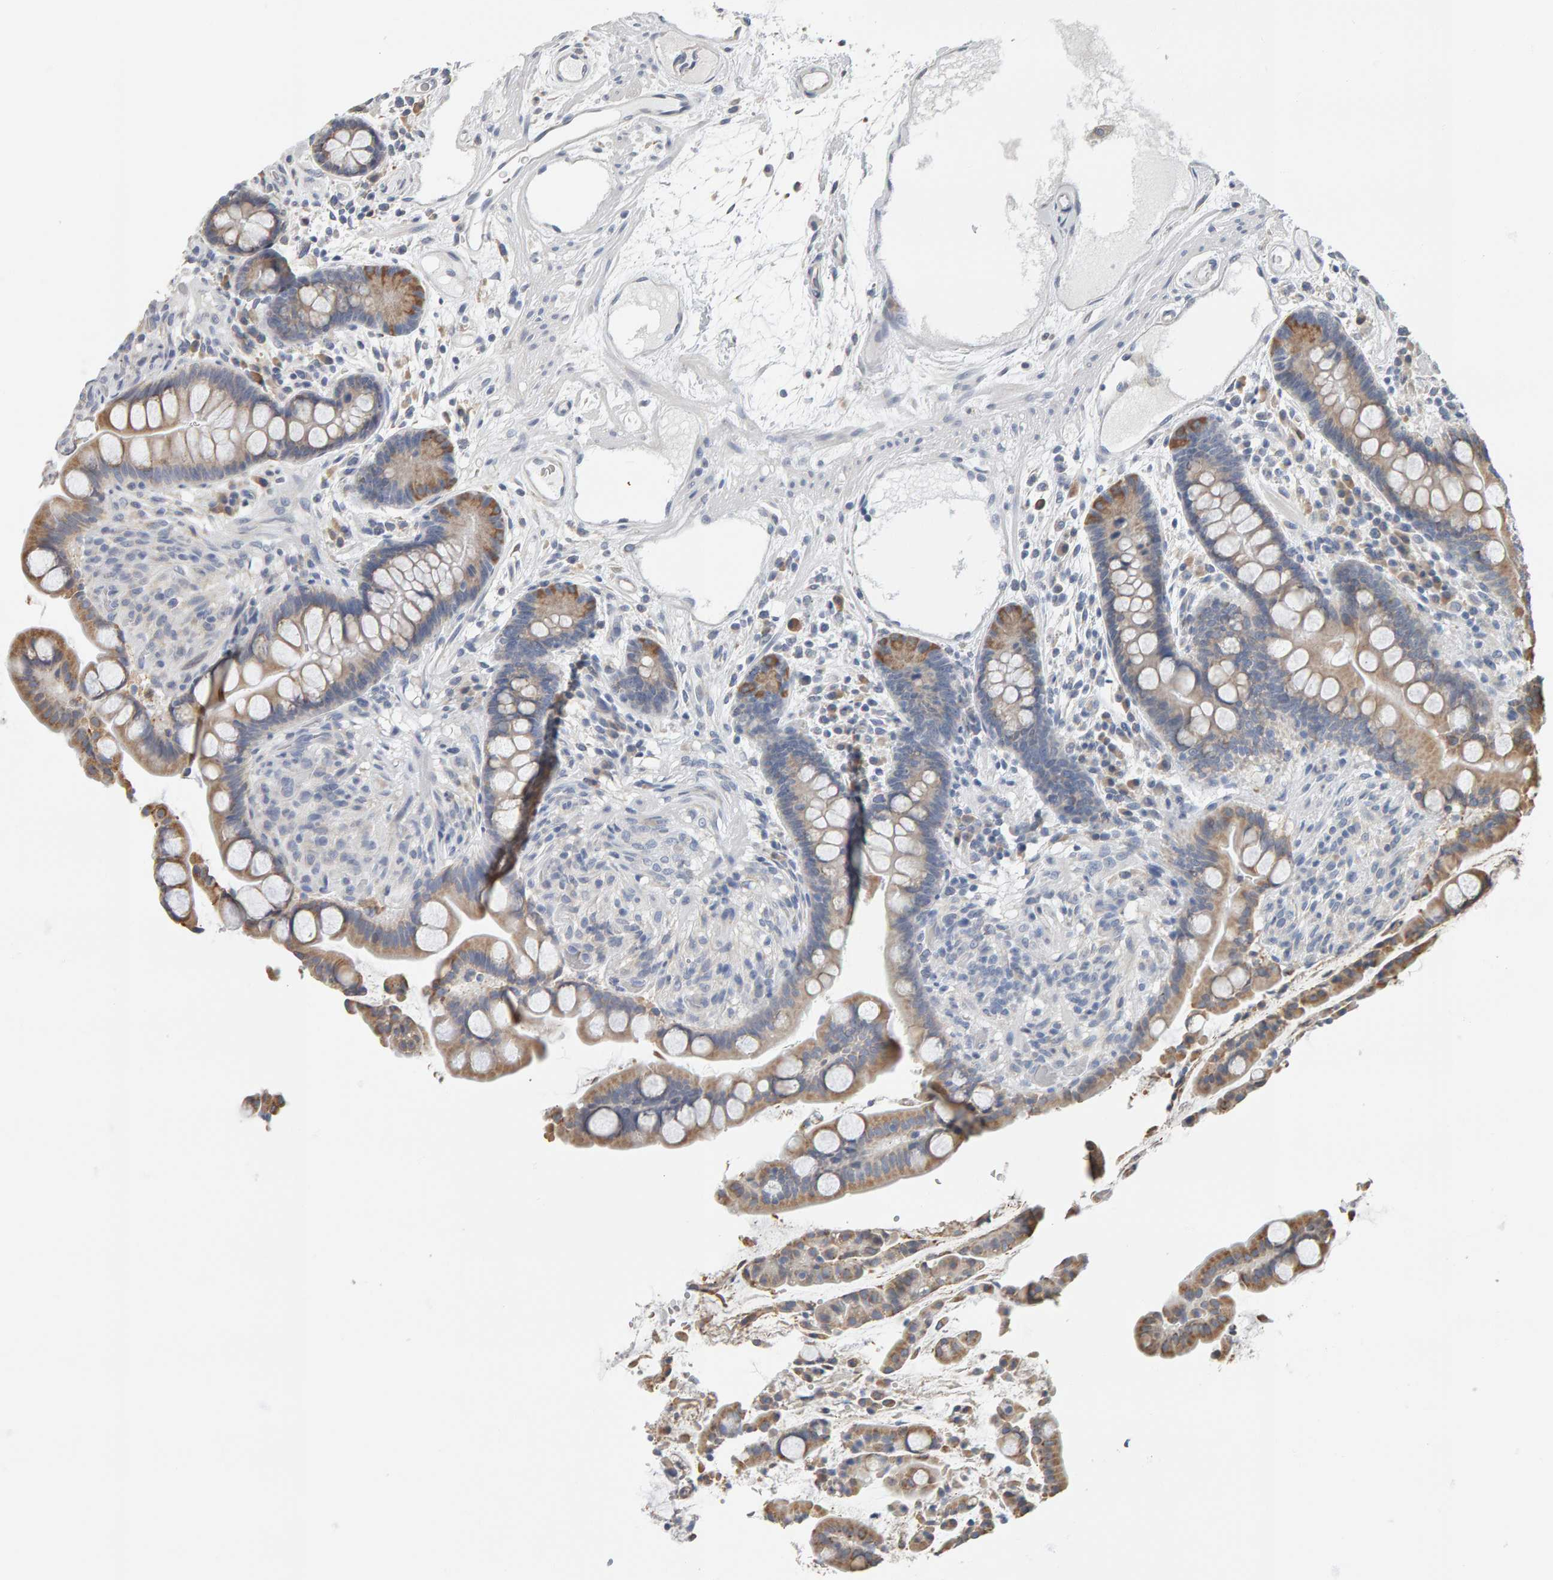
{"staining": {"intensity": "negative", "quantity": "none", "location": "none"}, "tissue": "colon", "cell_type": "Endothelial cells", "image_type": "normal", "snomed": [{"axis": "morphology", "description": "Normal tissue, NOS"}, {"axis": "topography", "description": "Colon"}], "caption": "This is a histopathology image of immunohistochemistry (IHC) staining of benign colon, which shows no expression in endothelial cells.", "gene": "ADHFE1", "patient": {"sex": "male", "age": 73}}